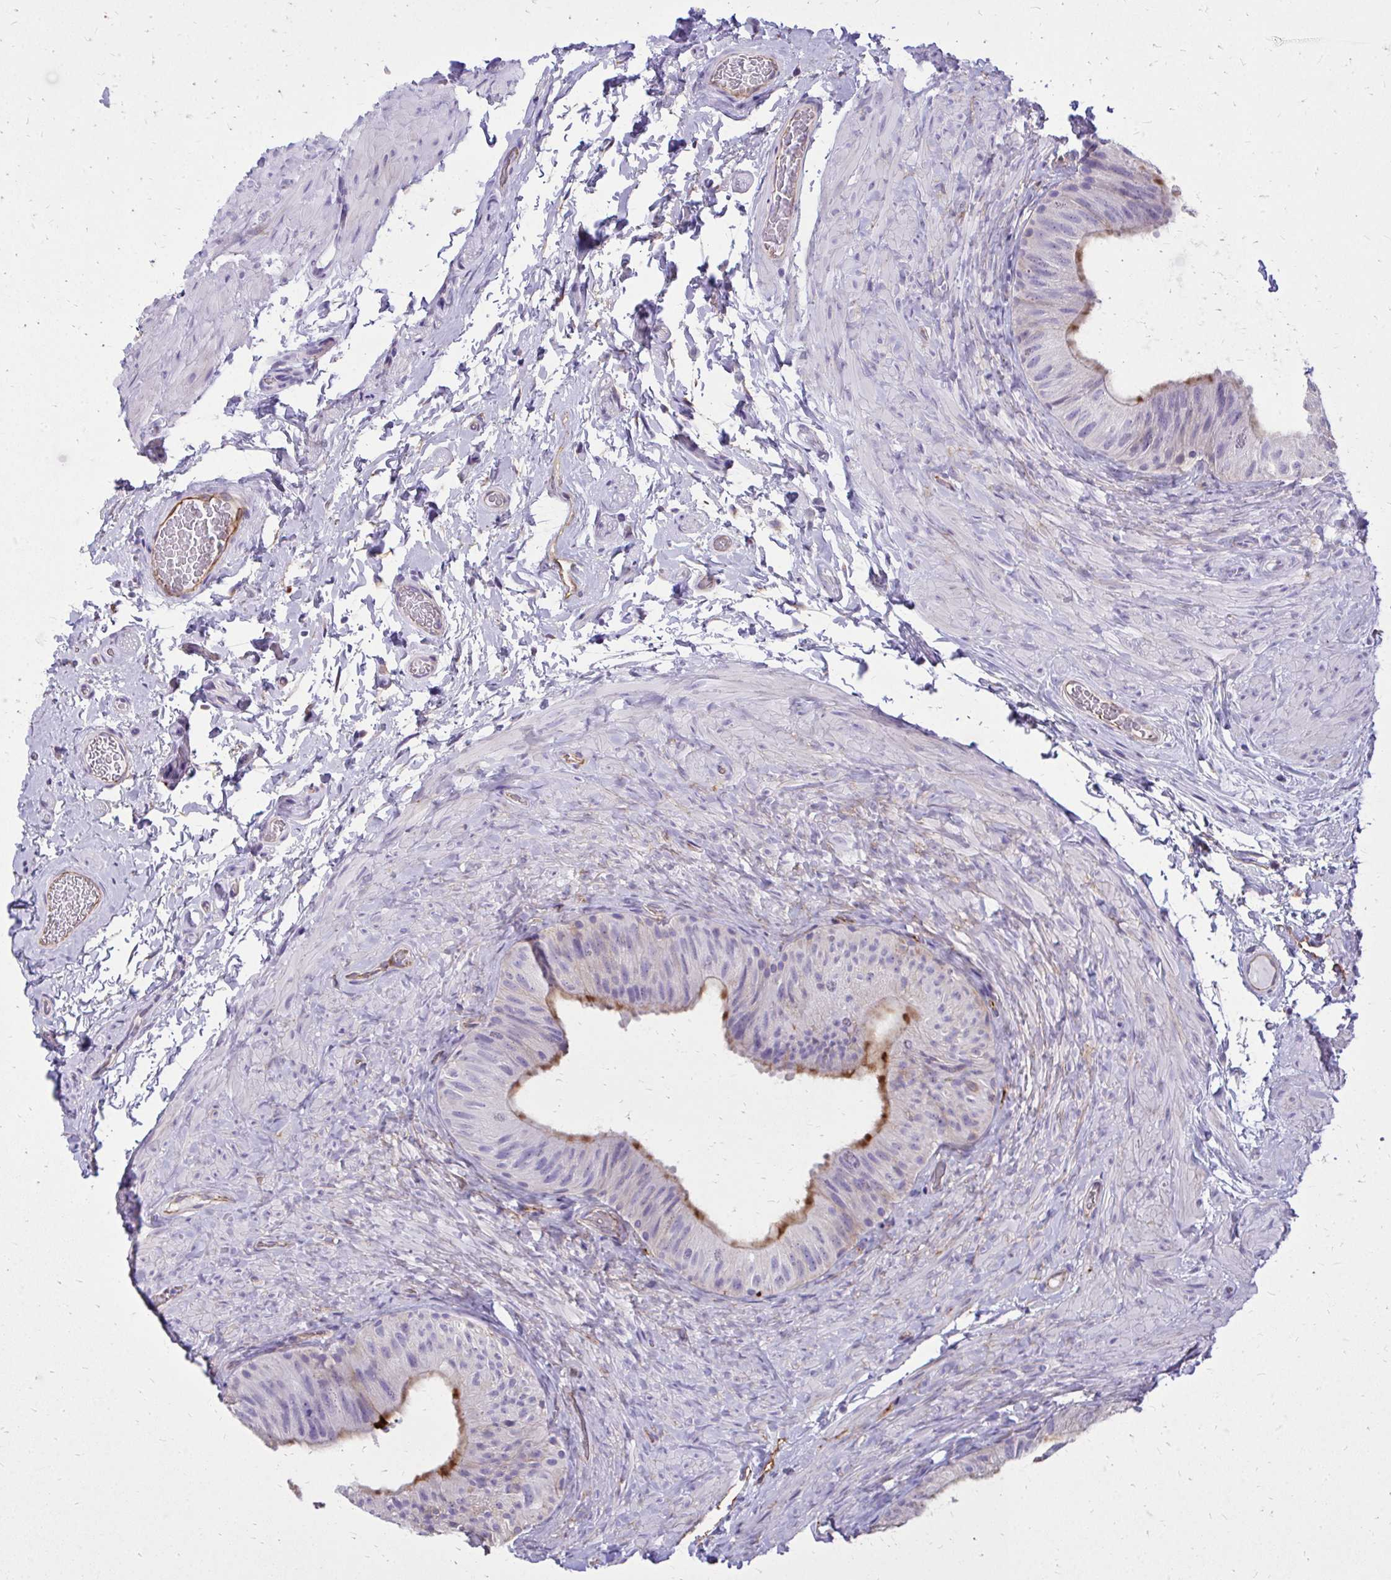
{"staining": {"intensity": "moderate", "quantity": "25%-75%", "location": "cytoplasmic/membranous"}, "tissue": "epididymis", "cell_type": "Glandular cells", "image_type": "normal", "snomed": [{"axis": "morphology", "description": "Normal tissue, NOS"}, {"axis": "topography", "description": "Epididymis, spermatic cord, NOS"}, {"axis": "topography", "description": "Epididymis"}], "caption": "The image displays a brown stain indicating the presence of a protein in the cytoplasmic/membranous of glandular cells in epididymis. The staining was performed using DAB to visualize the protein expression in brown, while the nuclei were stained in blue with hematoxylin (Magnification: 20x).", "gene": "MARCKSL1", "patient": {"sex": "male", "age": 31}}